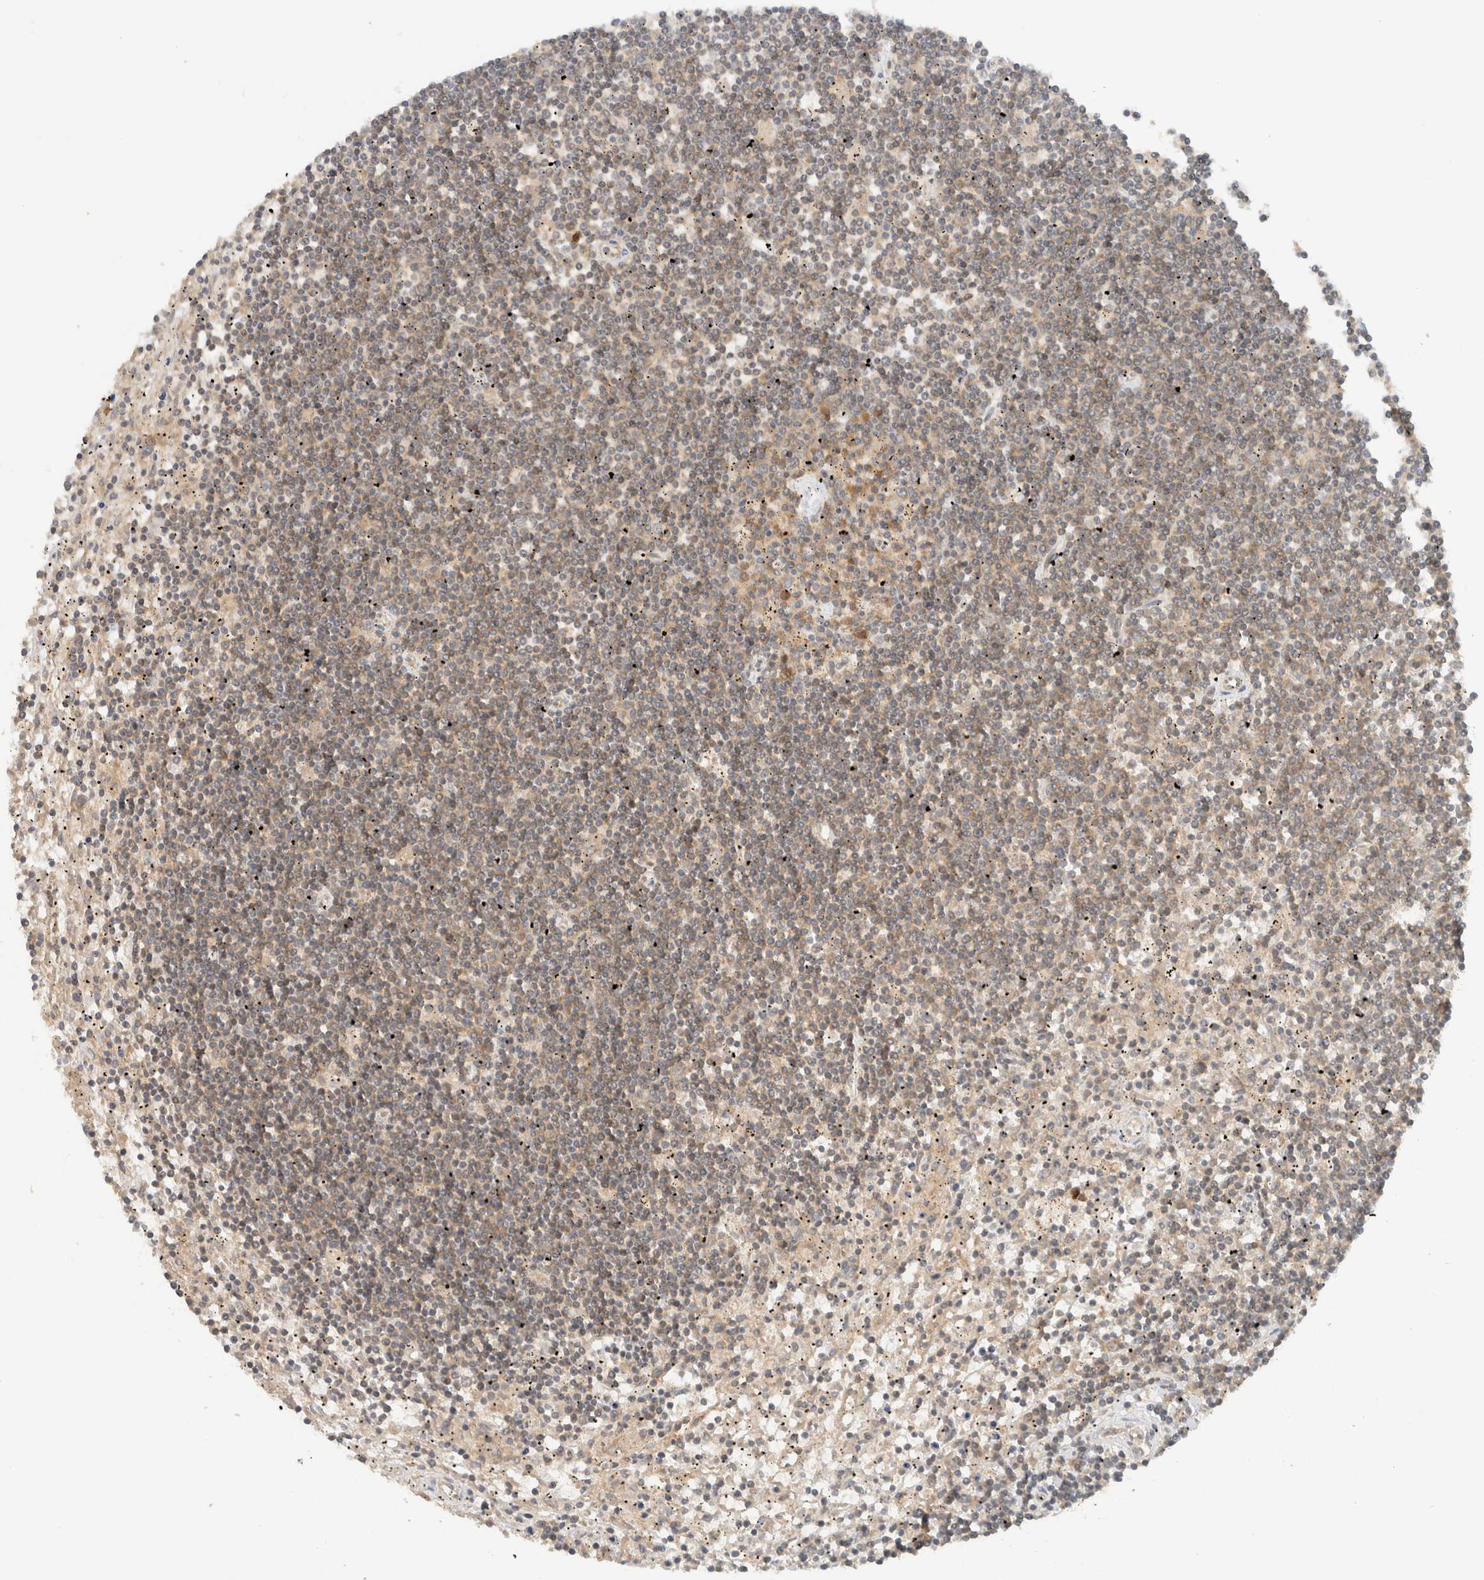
{"staining": {"intensity": "weak", "quantity": "<25%", "location": "cytoplasmic/membranous"}, "tissue": "lymphoma", "cell_type": "Tumor cells", "image_type": "cancer", "snomed": [{"axis": "morphology", "description": "Malignant lymphoma, non-Hodgkin's type, Low grade"}, {"axis": "topography", "description": "Spleen"}], "caption": "IHC photomicrograph of neoplastic tissue: malignant lymphoma, non-Hodgkin's type (low-grade) stained with DAB (3,3'-diaminobenzidine) displays no significant protein staining in tumor cells. (DAB immunohistochemistry with hematoxylin counter stain).", "gene": "ARFGEF2", "patient": {"sex": "male", "age": 76}}